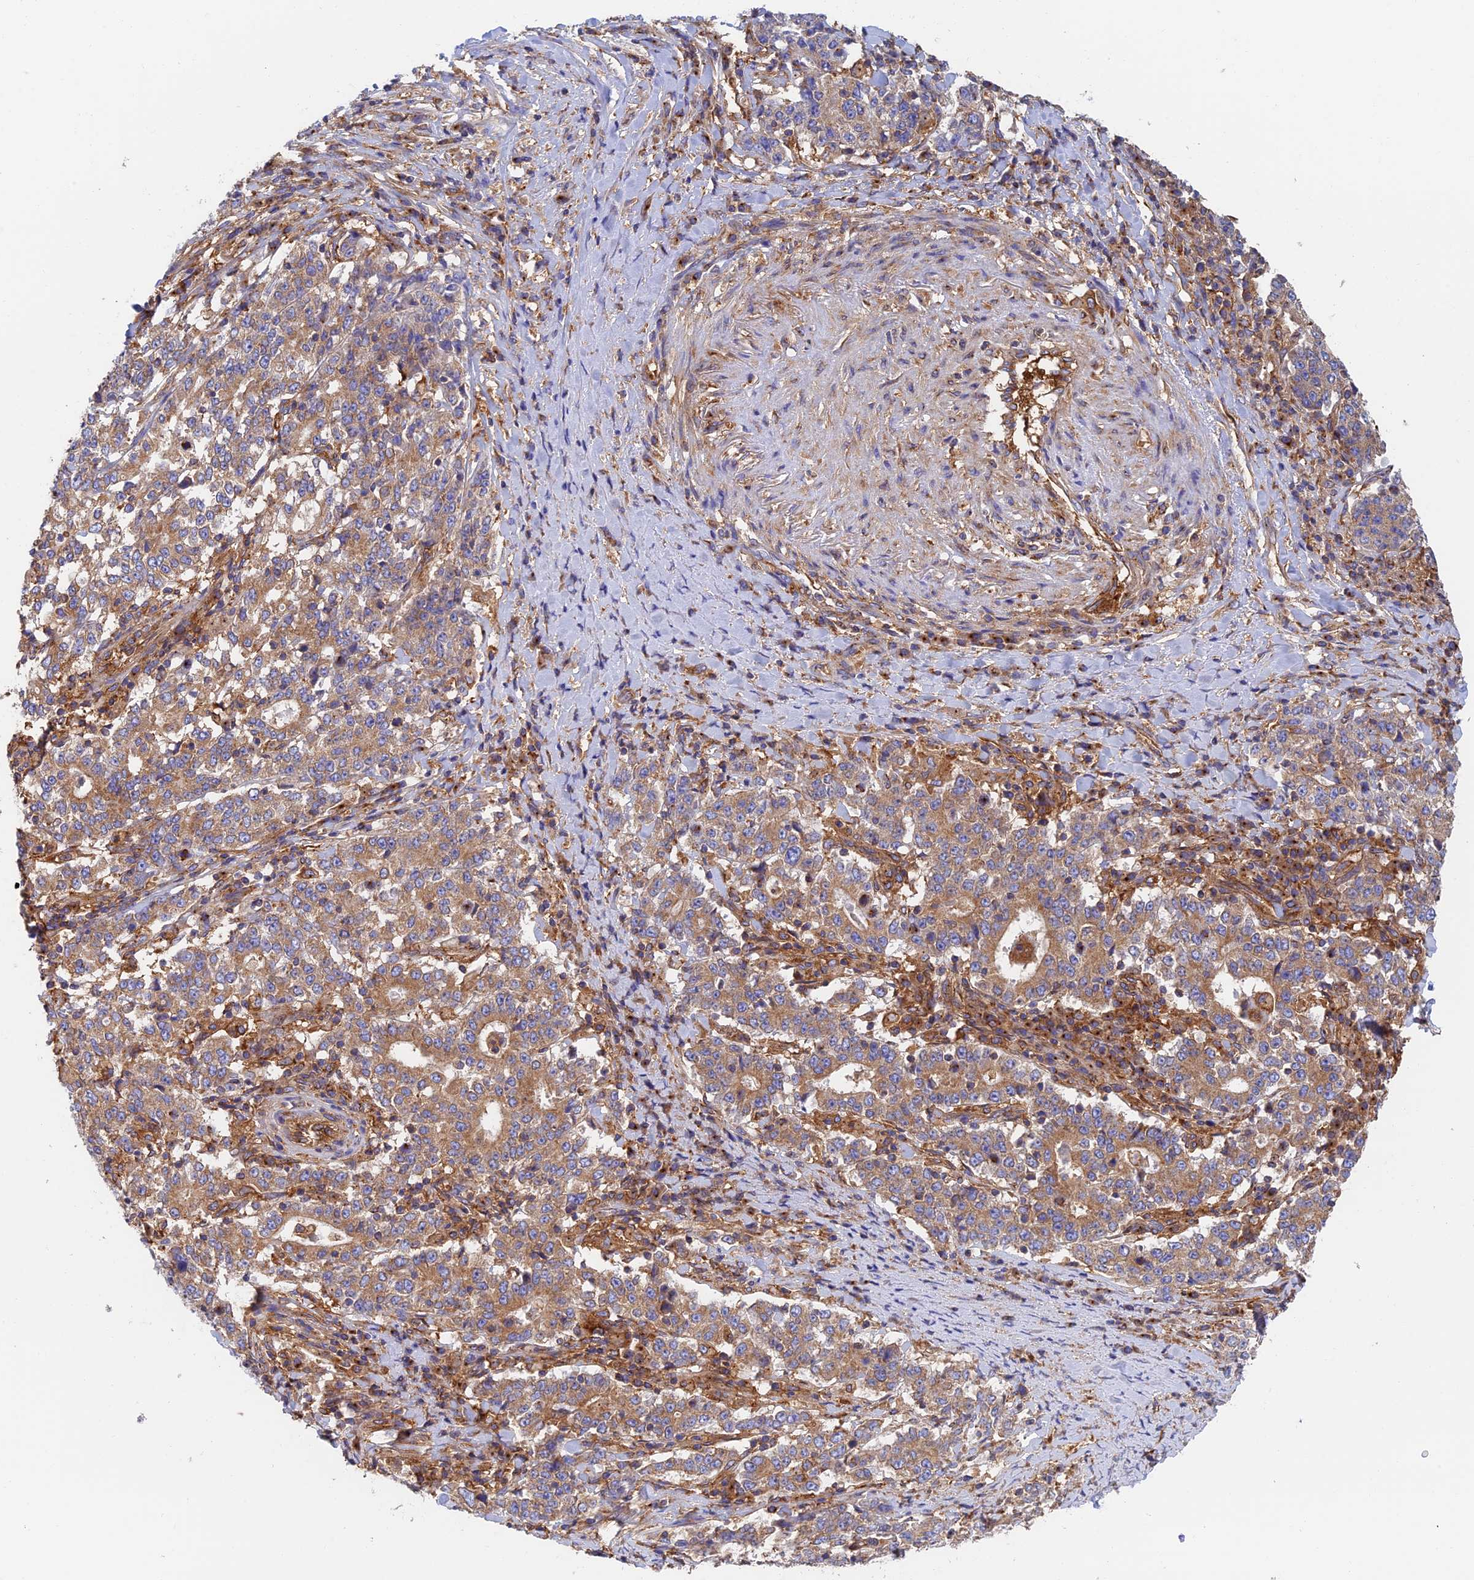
{"staining": {"intensity": "moderate", "quantity": "25%-75%", "location": "cytoplasmic/membranous"}, "tissue": "stomach cancer", "cell_type": "Tumor cells", "image_type": "cancer", "snomed": [{"axis": "morphology", "description": "Adenocarcinoma, NOS"}, {"axis": "topography", "description": "Stomach"}], "caption": "This is an image of immunohistochemistry staining of stomach adenocarcinoma, which shows moderate positivity in the cytoplasmic/membranous of tumor cells.", "gene": "DCTN2", "patient": {"sex": "male", "age": 59}}